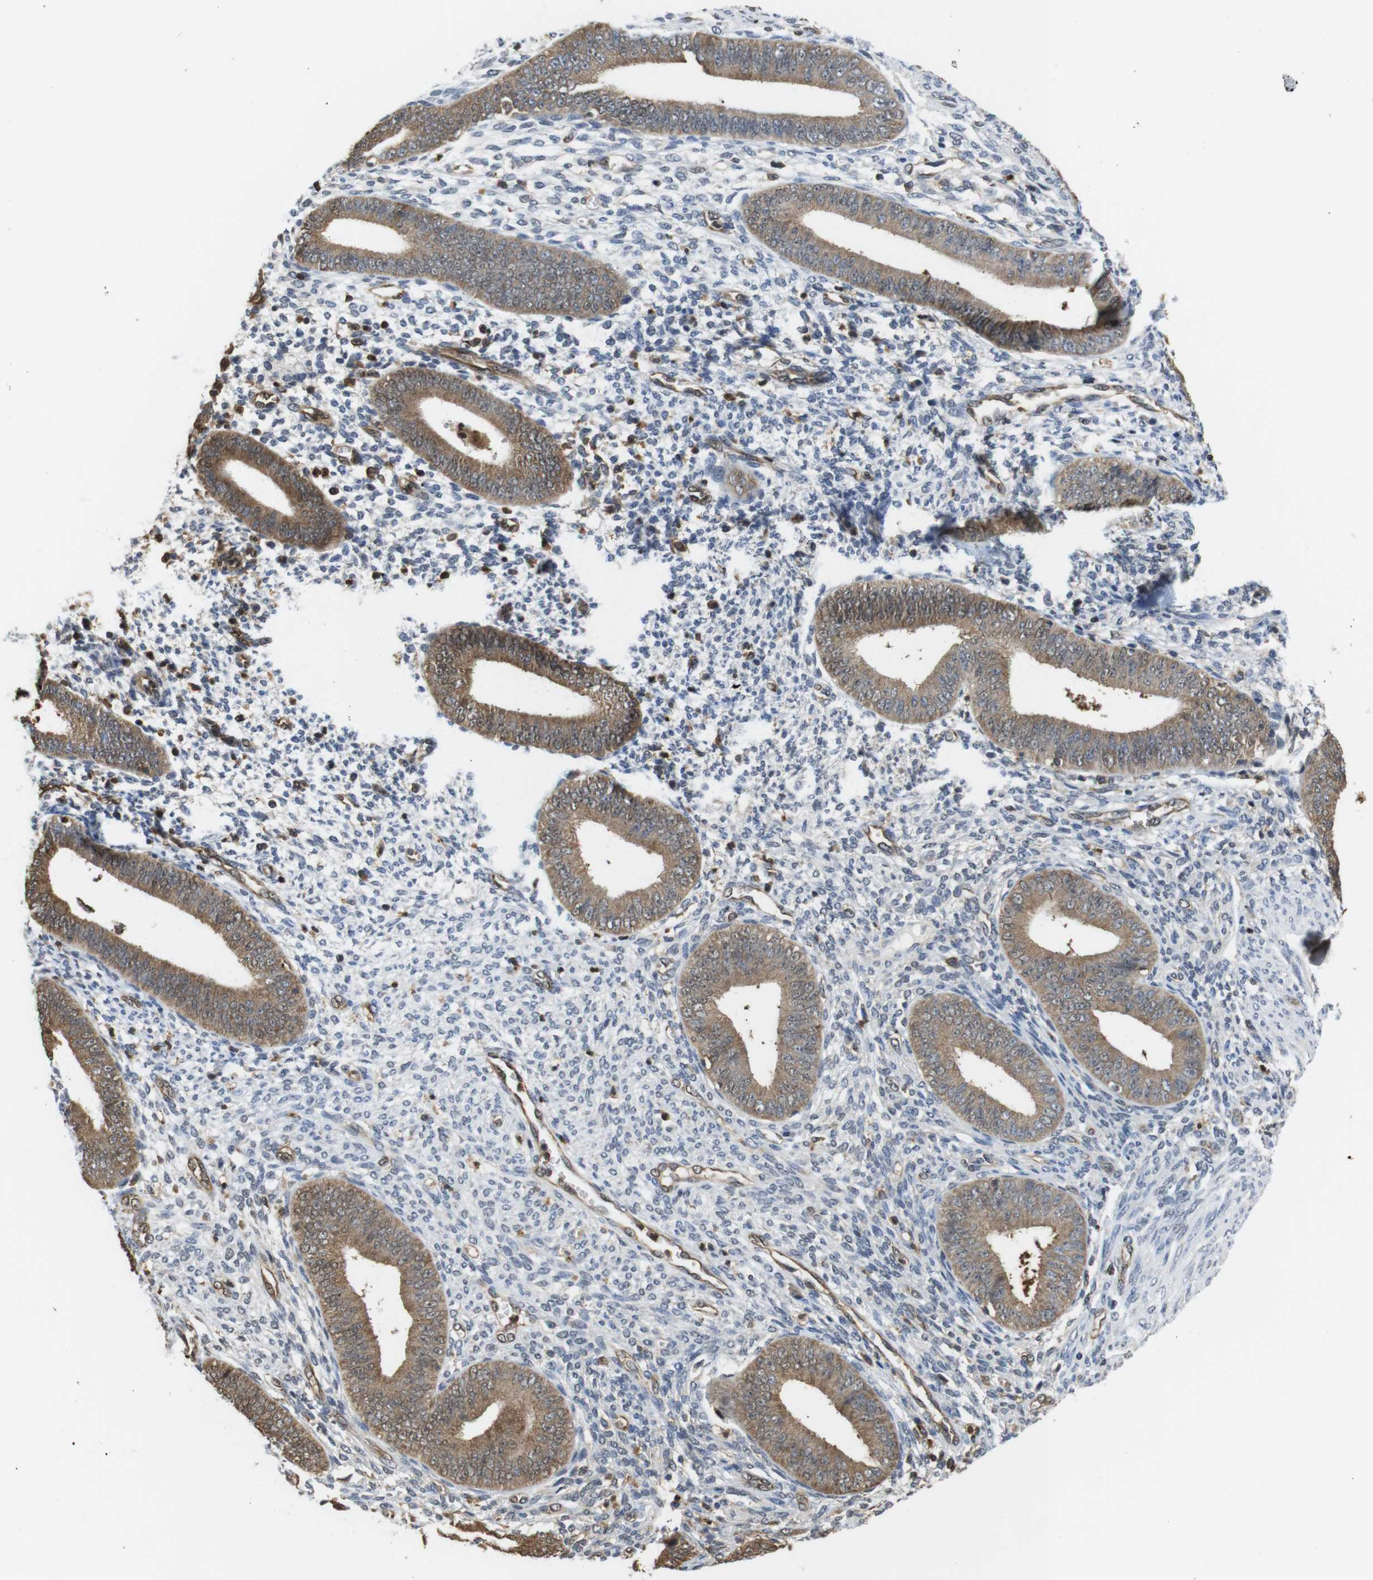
{"staining": {"intensity": "weak", "quantity": "<25%", "location": "cytoplasmic/membranous"}, "tissue": "endometrium", "cell_type": "Cells in endometrial stroma", "image_type": "normal", "snomed": [{"axis": "morphology", "description": "Normal tissue, NOS"}, {"axis": "topography", "description": "Endometrium"}], "caption": "This is an IHC histopathology image of unremarkable human endometrium. There is no expression in cells in endometrial stroma.", "gene": "LDHA", "patient": {"sex": "female", "age": 35}}